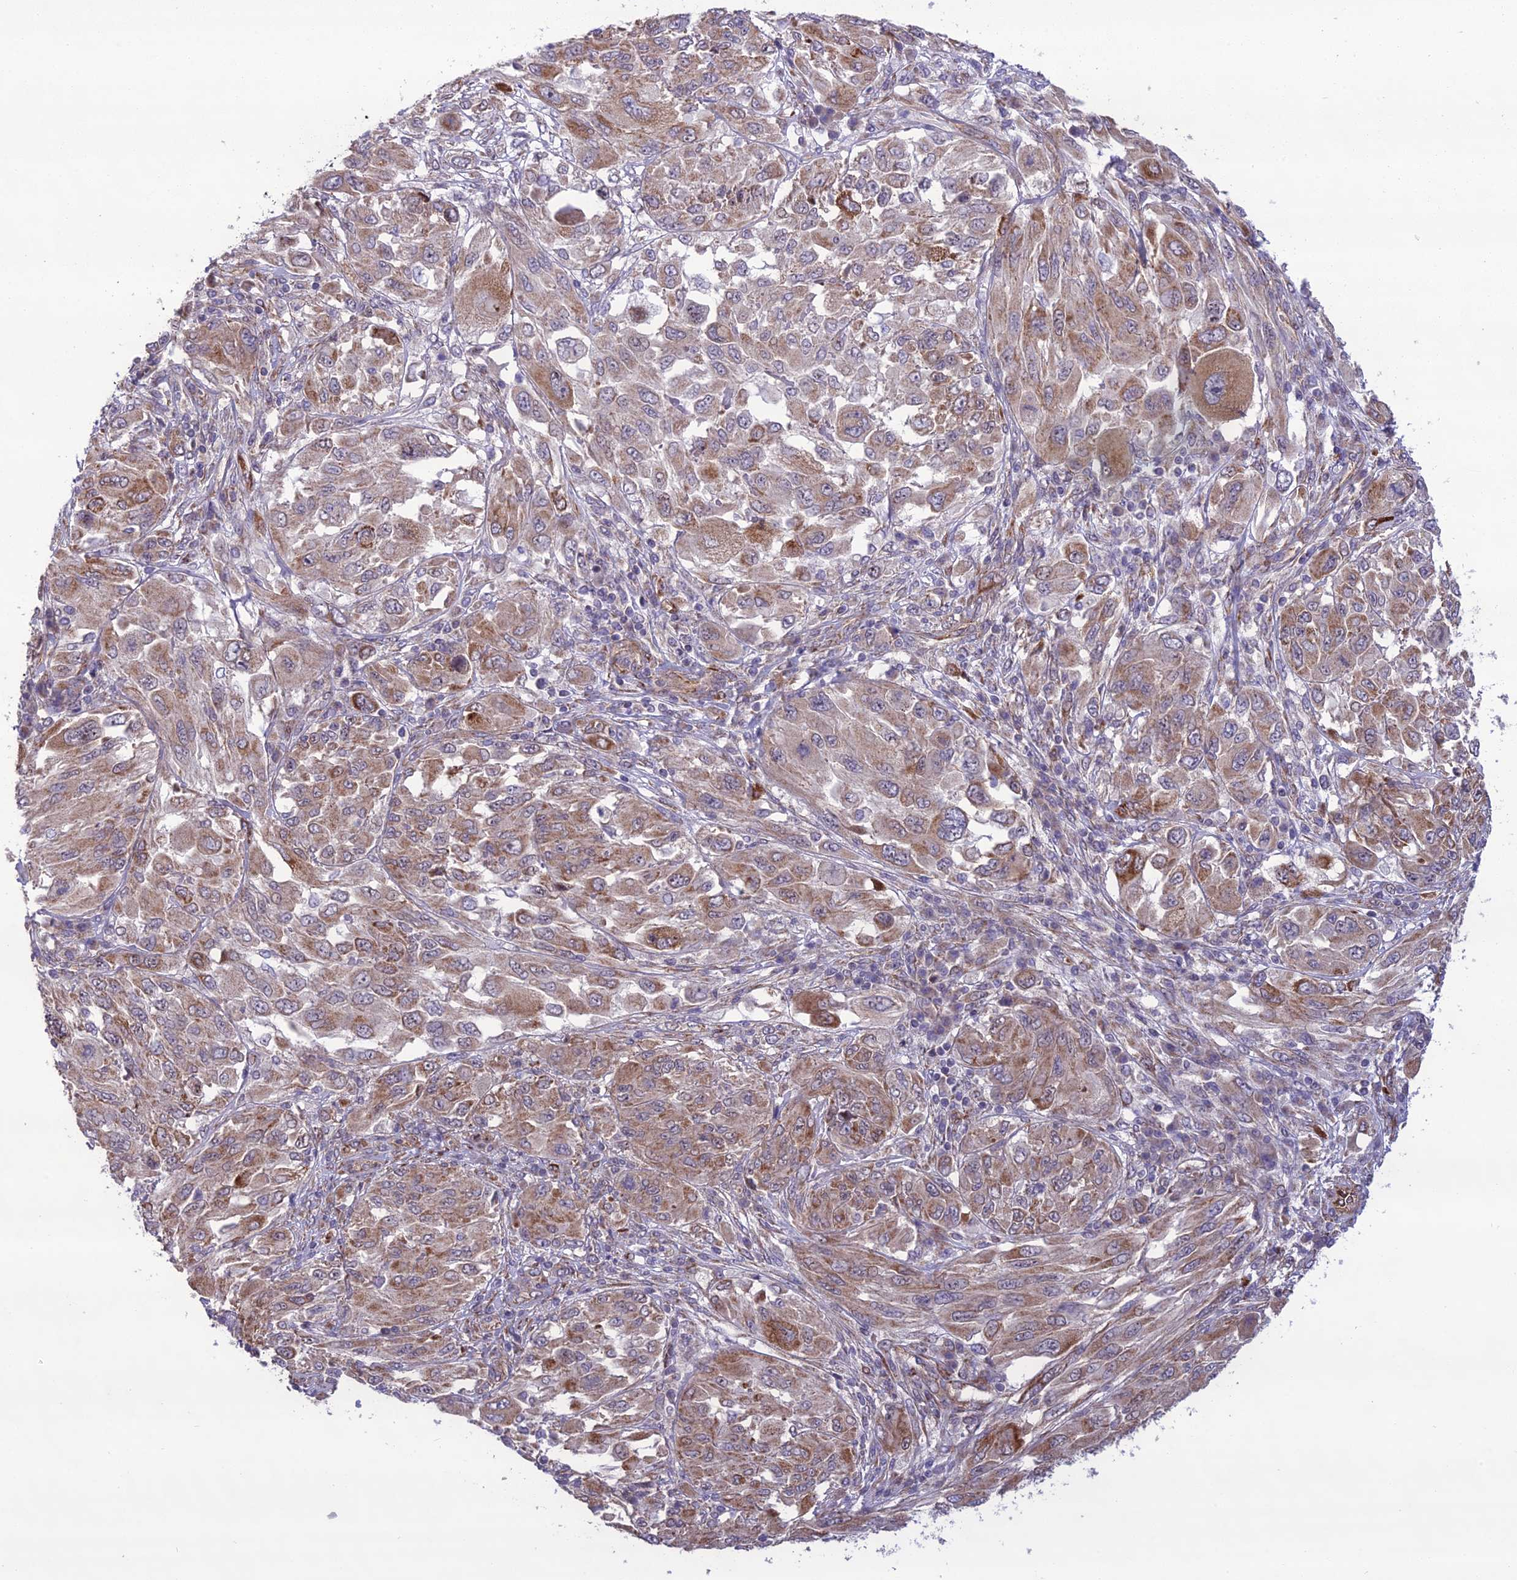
{"staining": {"intensity": "moderate", "quantity": ">75%", "location": "cytoplasmic/membranous"}, "tissue": "melanoma", "cell_type": "Tumor cells", "image_type": "cancer", "snomed": [{"axis": "morphology", "description": "Malignant melanoma, NOS"}, {"axis": "topography", "description": "Skin"}], "caption": "A micrograph of human malignant melanoma stained for a protein demonstrates moderate cytoplasmic/membranous brown staining in tumor cells. The protein is stained brown, and the nuclei are stained in blue (DAB (3,3'-diaminobenzidine) IHC with brightfield microscopy, high magnification).", "gene": "NODAL", "patient": {"sex": "female", "age": 91}}